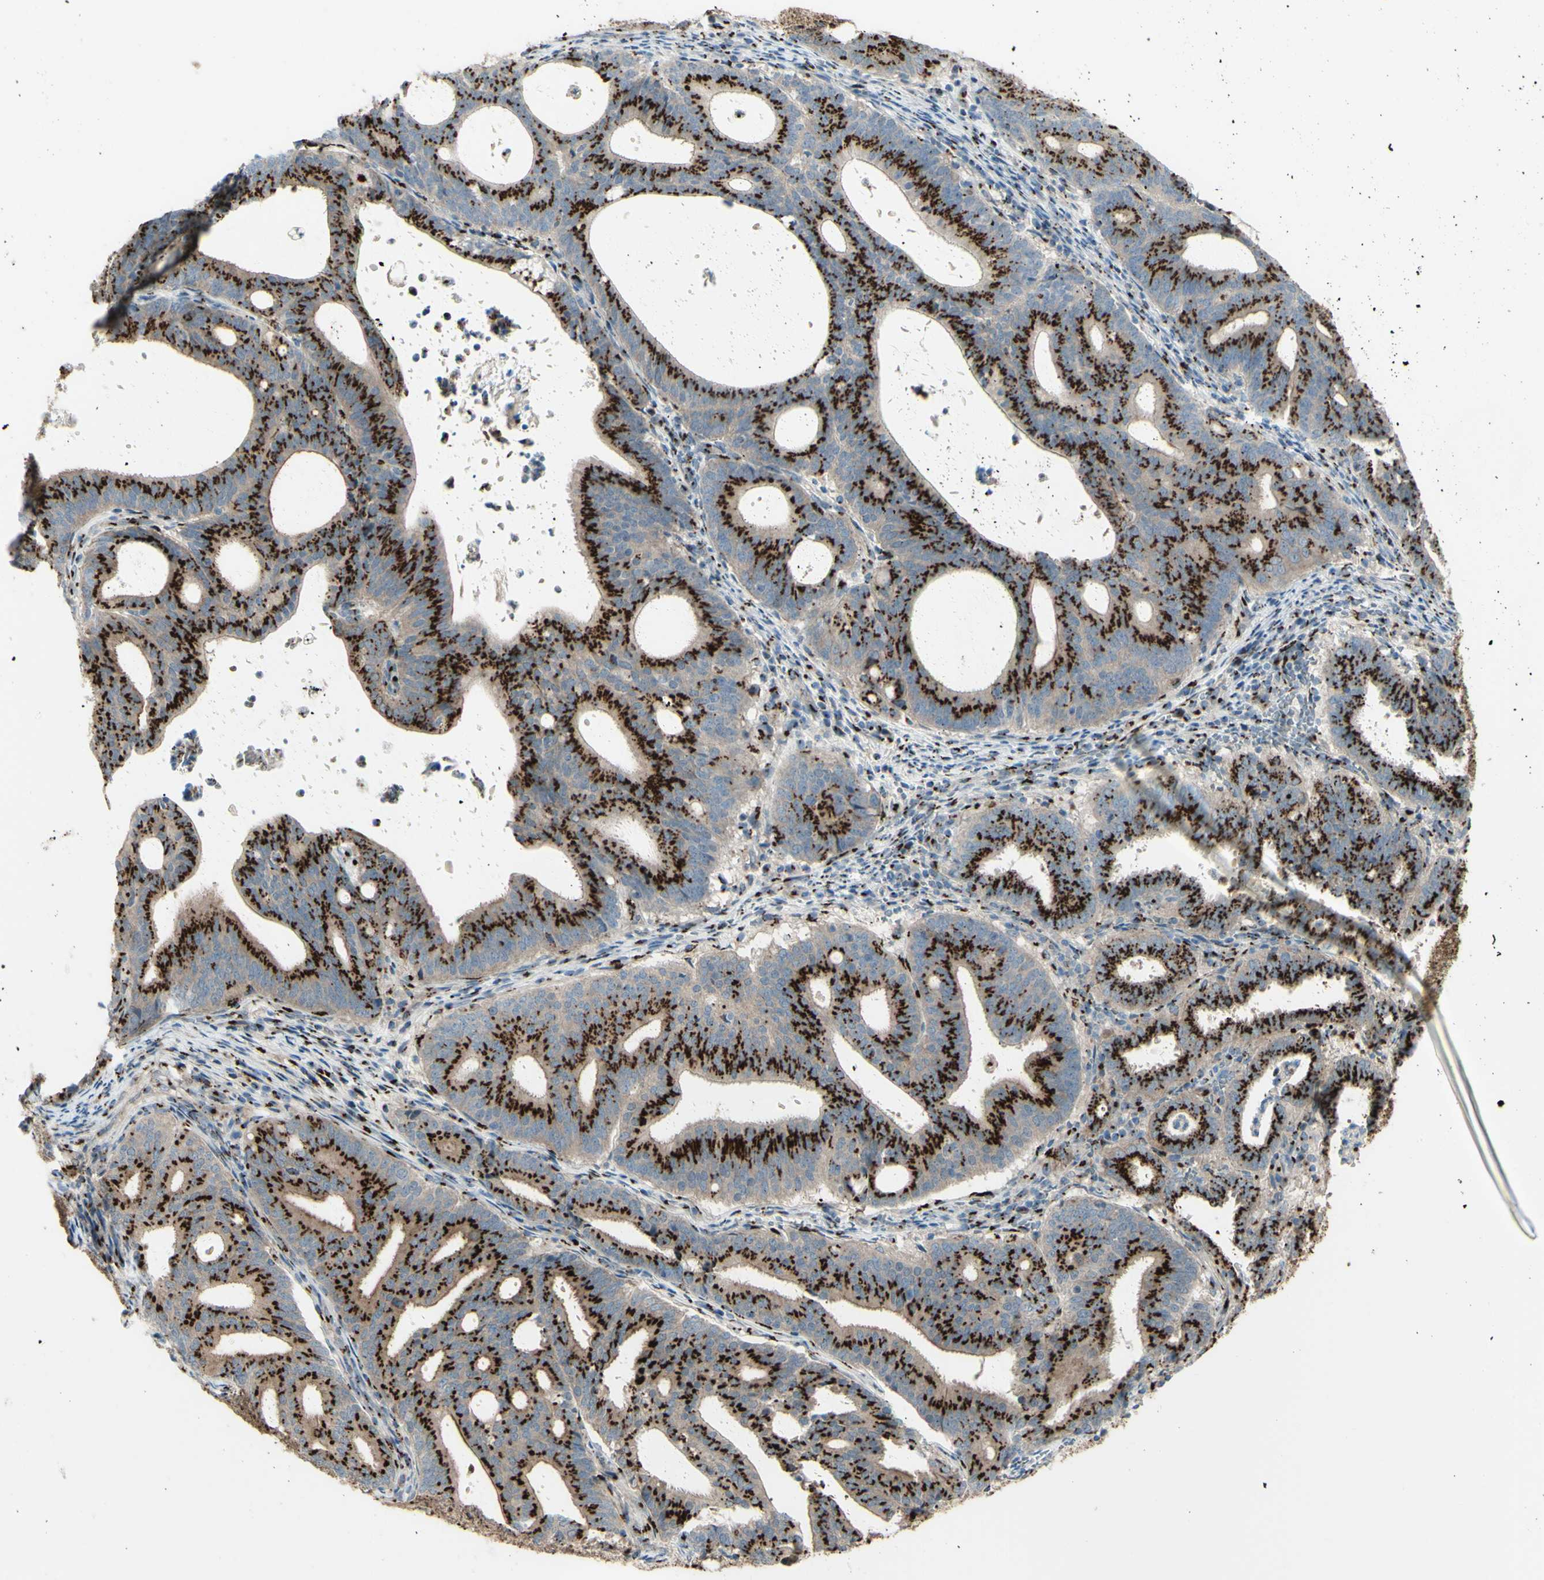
{"staining": {"intensity": "strong", "quantity": ">75%", "location": "cytoplasmic/membranous"}, "tissue": "endometrial cancer", "cell_type": "Tumor cells", "image_type": "cancer", "snomed": [{"axis": "morphology", "description": "Adenocarcinoma, NOS"}, {"axis": "topography", "description": "Uterus"}], "caption": "IHC of human endometrial cancer shows high levels of strong cytoplasmic/membranous staining in about >75% of tumor cells.", "gene": "BPNT2", "patient": {"sex": "female", "age": 83}}